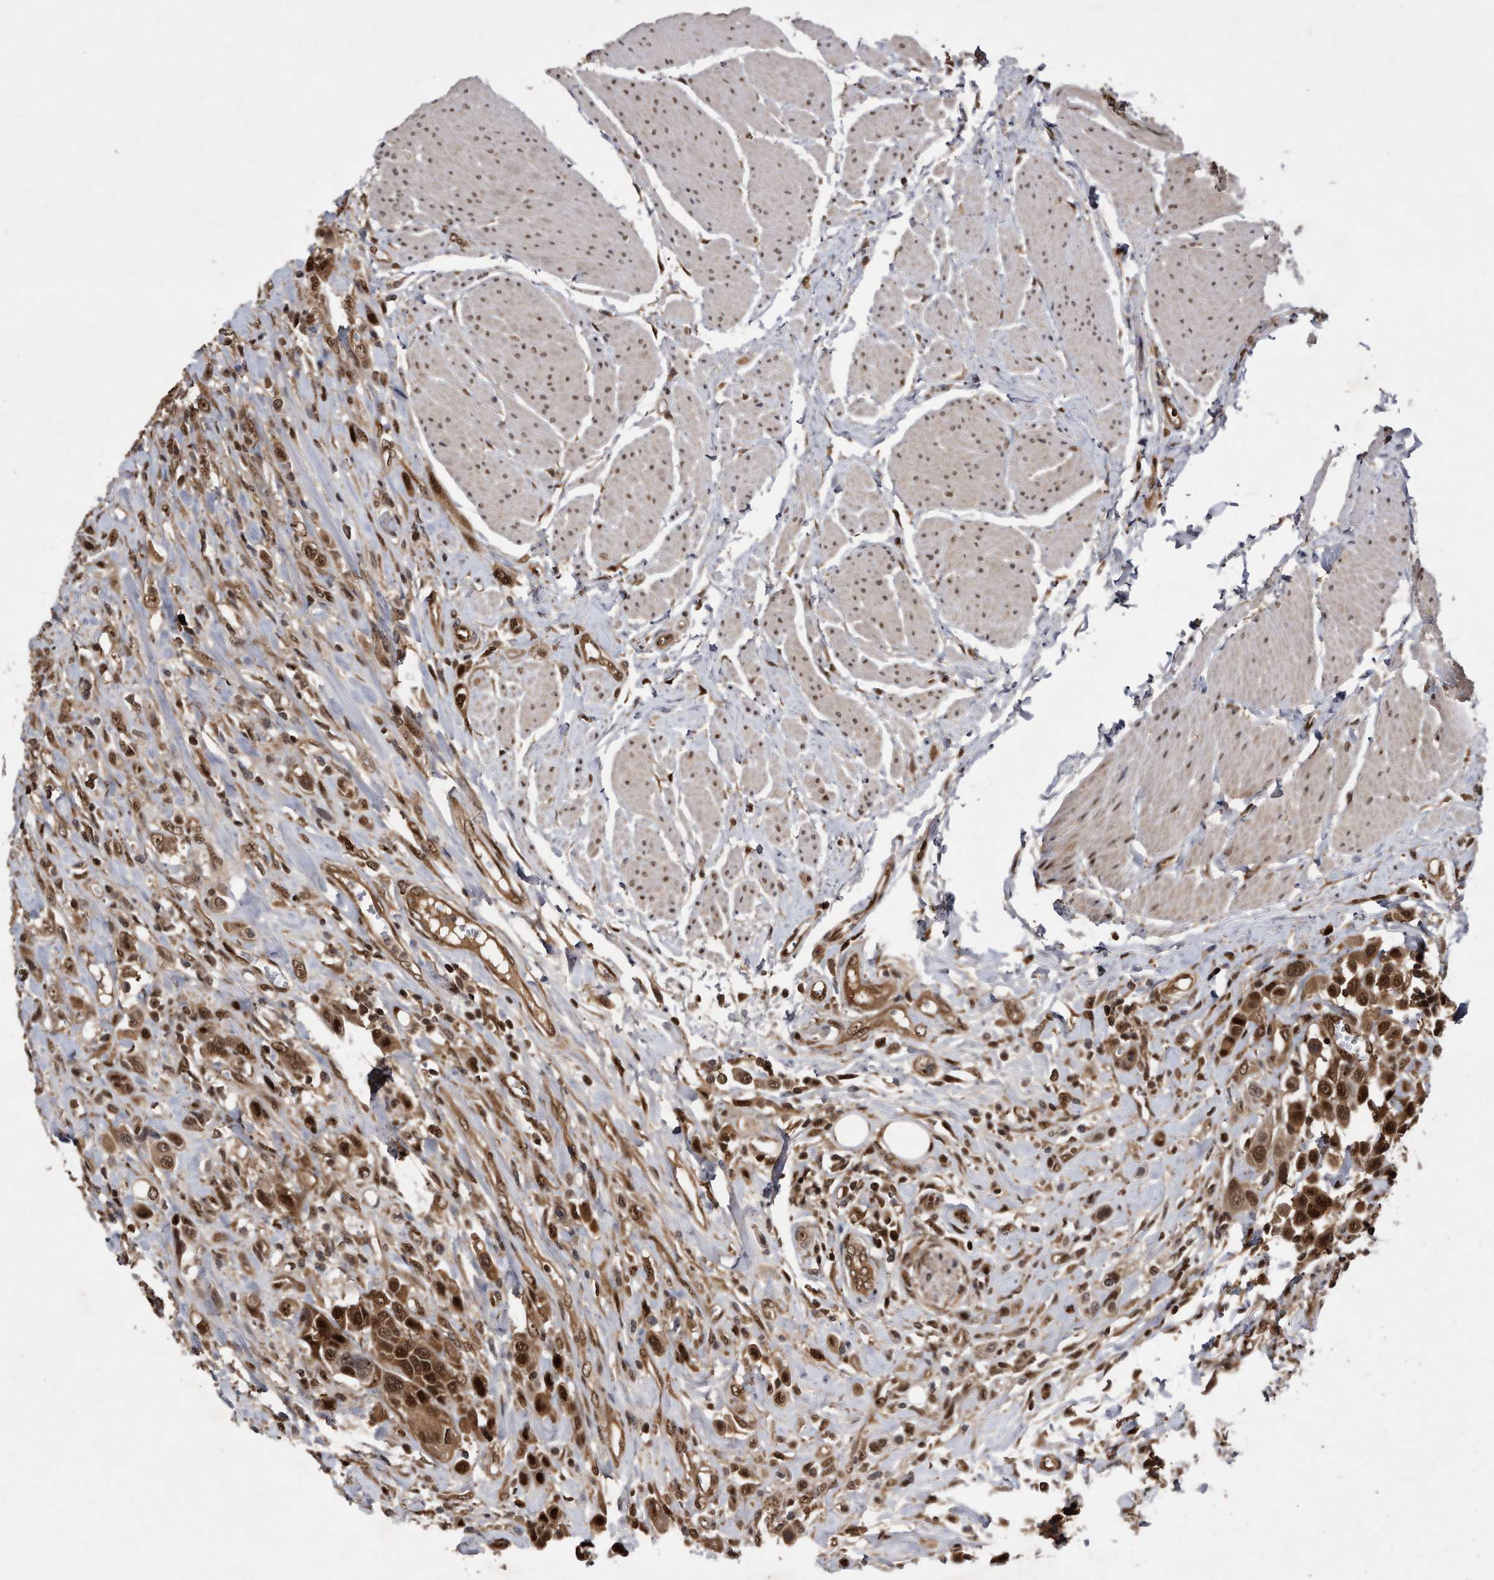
{"staining": {"intensity": "strong", "quantity": ">75%", "location": "cytoplasmic/membranous,nuclear"}, "tissue": "urothelial cancer", "cell_type": "Tumor cells", "image_type": "cancer", "snomed": [{"axis": "morphology", "description": "Urothelial carcinoma, High grade"}, {"axis": "topography", "description": "Urinary bladder"}], "caption": "Urothelial cancer stained with a brown dye demonstrates strong cytoplasmic/membranous and nuclear positive staining in approximately >75% of tumor cells.", "gene": "RAD23B", "patient": {"sex": "male", "age": 50}}